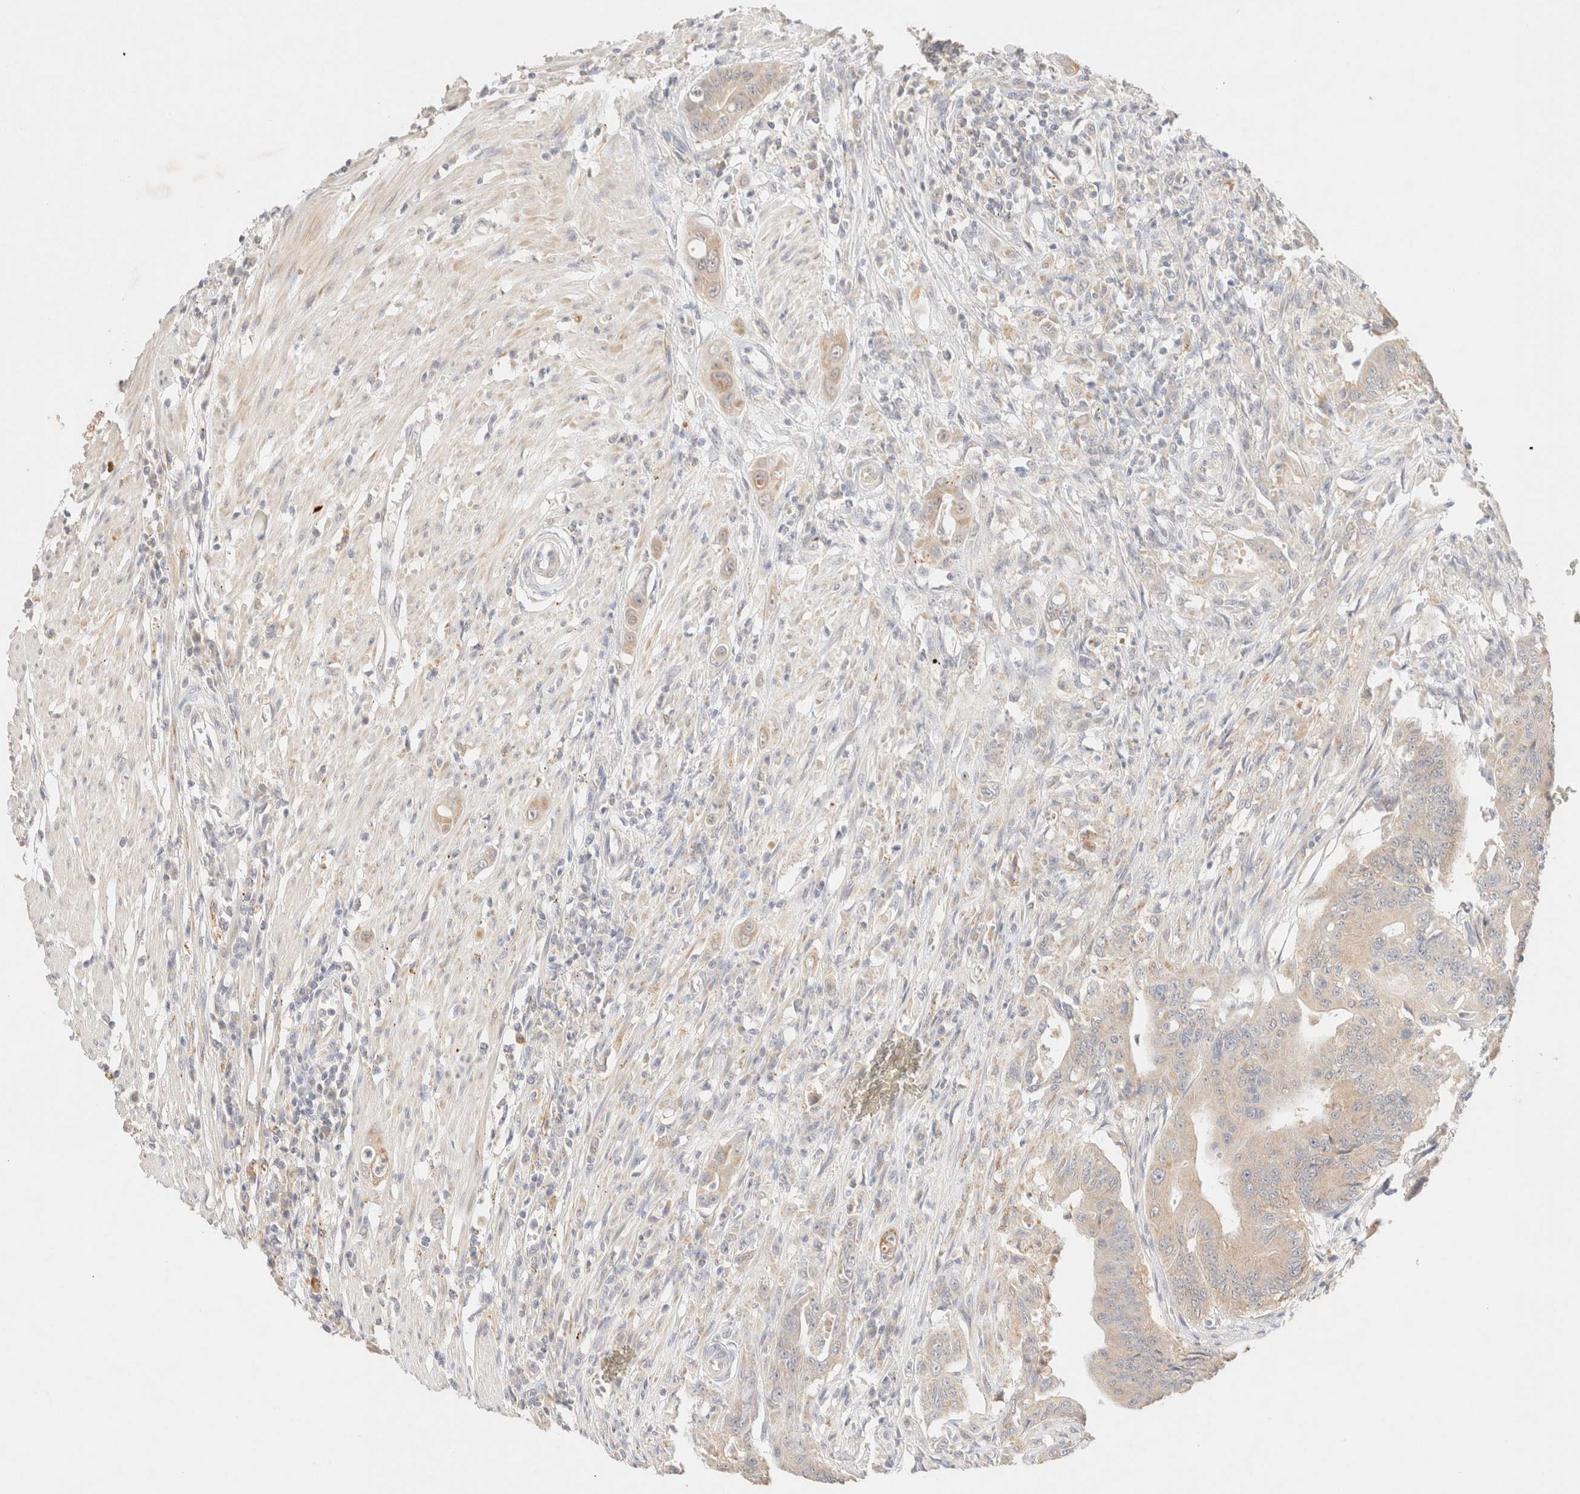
{"staining": {"intensity": "weak", "quantity": ">75%", "location": "cytoplasmic/membranous"}, "tissue": "colorectal cancer", "cell_type": "Tumor cells", "image_type": "cancer", "snomed": [{"axis": "morphology", "description": "Adenoma, NOS"}, {"axis": "morphology", "description": "Adenocarcinoma, NOS"}, {"axis": "topography", "description": "Colon"}], "caption": "A low amount of weak cytoplasmic/membranous staining is seen in about >75% of tumor cells in adenoma (colorectal) tissue. (DAB = brown stain, brightfield microscopy at high magnification).", "gene": "SNTB1", "patient": {"sex": "male", "age": 79}}